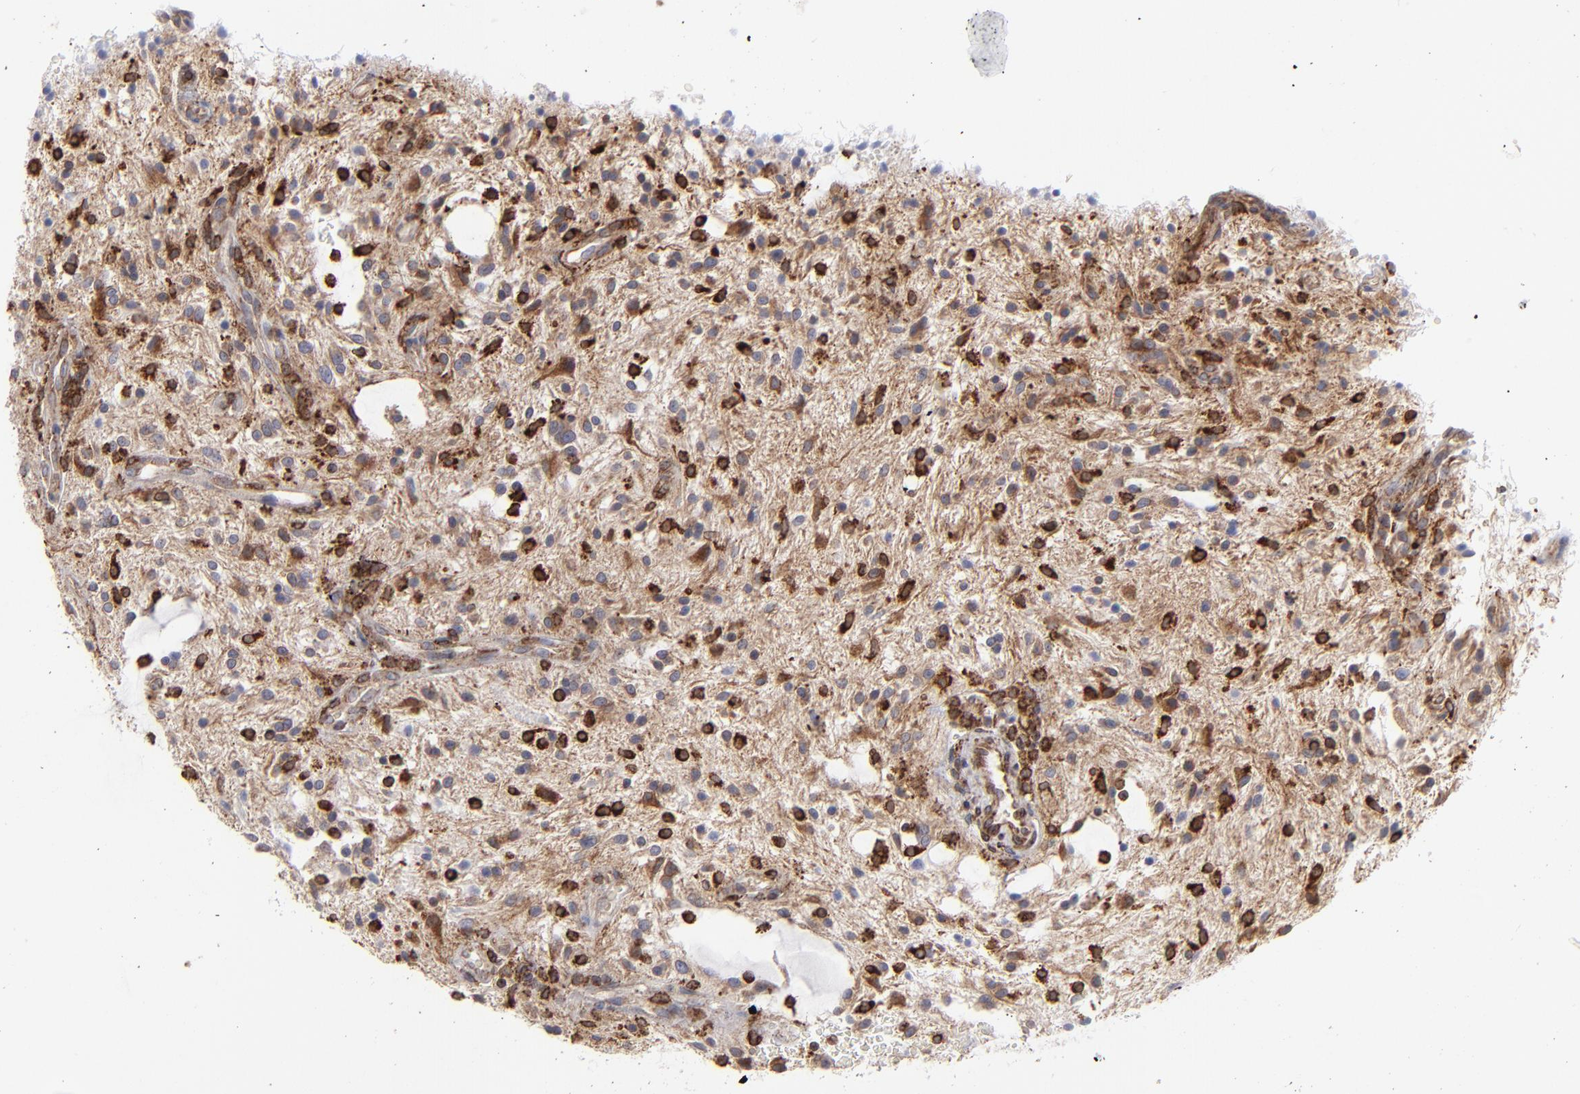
{"staining": {"intensity": "strong", "quantity": ">75%", "location": "cytoplasmic/membranous"}, "tissue": "glioma", "cell_type": "Tumor cells", "image_type": "cancer", "snomed": [{"axis": "morphology", "description": "Glioma, malignant, NOS"}, {"axis": "topography", "description": "Cerebellum"}], "caption": "Immunohistochemistry (DAB) staining of glioma displays strong cytoplasmic/membranous protein positivity in approximately >75% of tumor cells. (IHC, brightfield microscopy, high magnification).", "gene": "TMX1", "patient": {"sex": "female", "age": 10}}